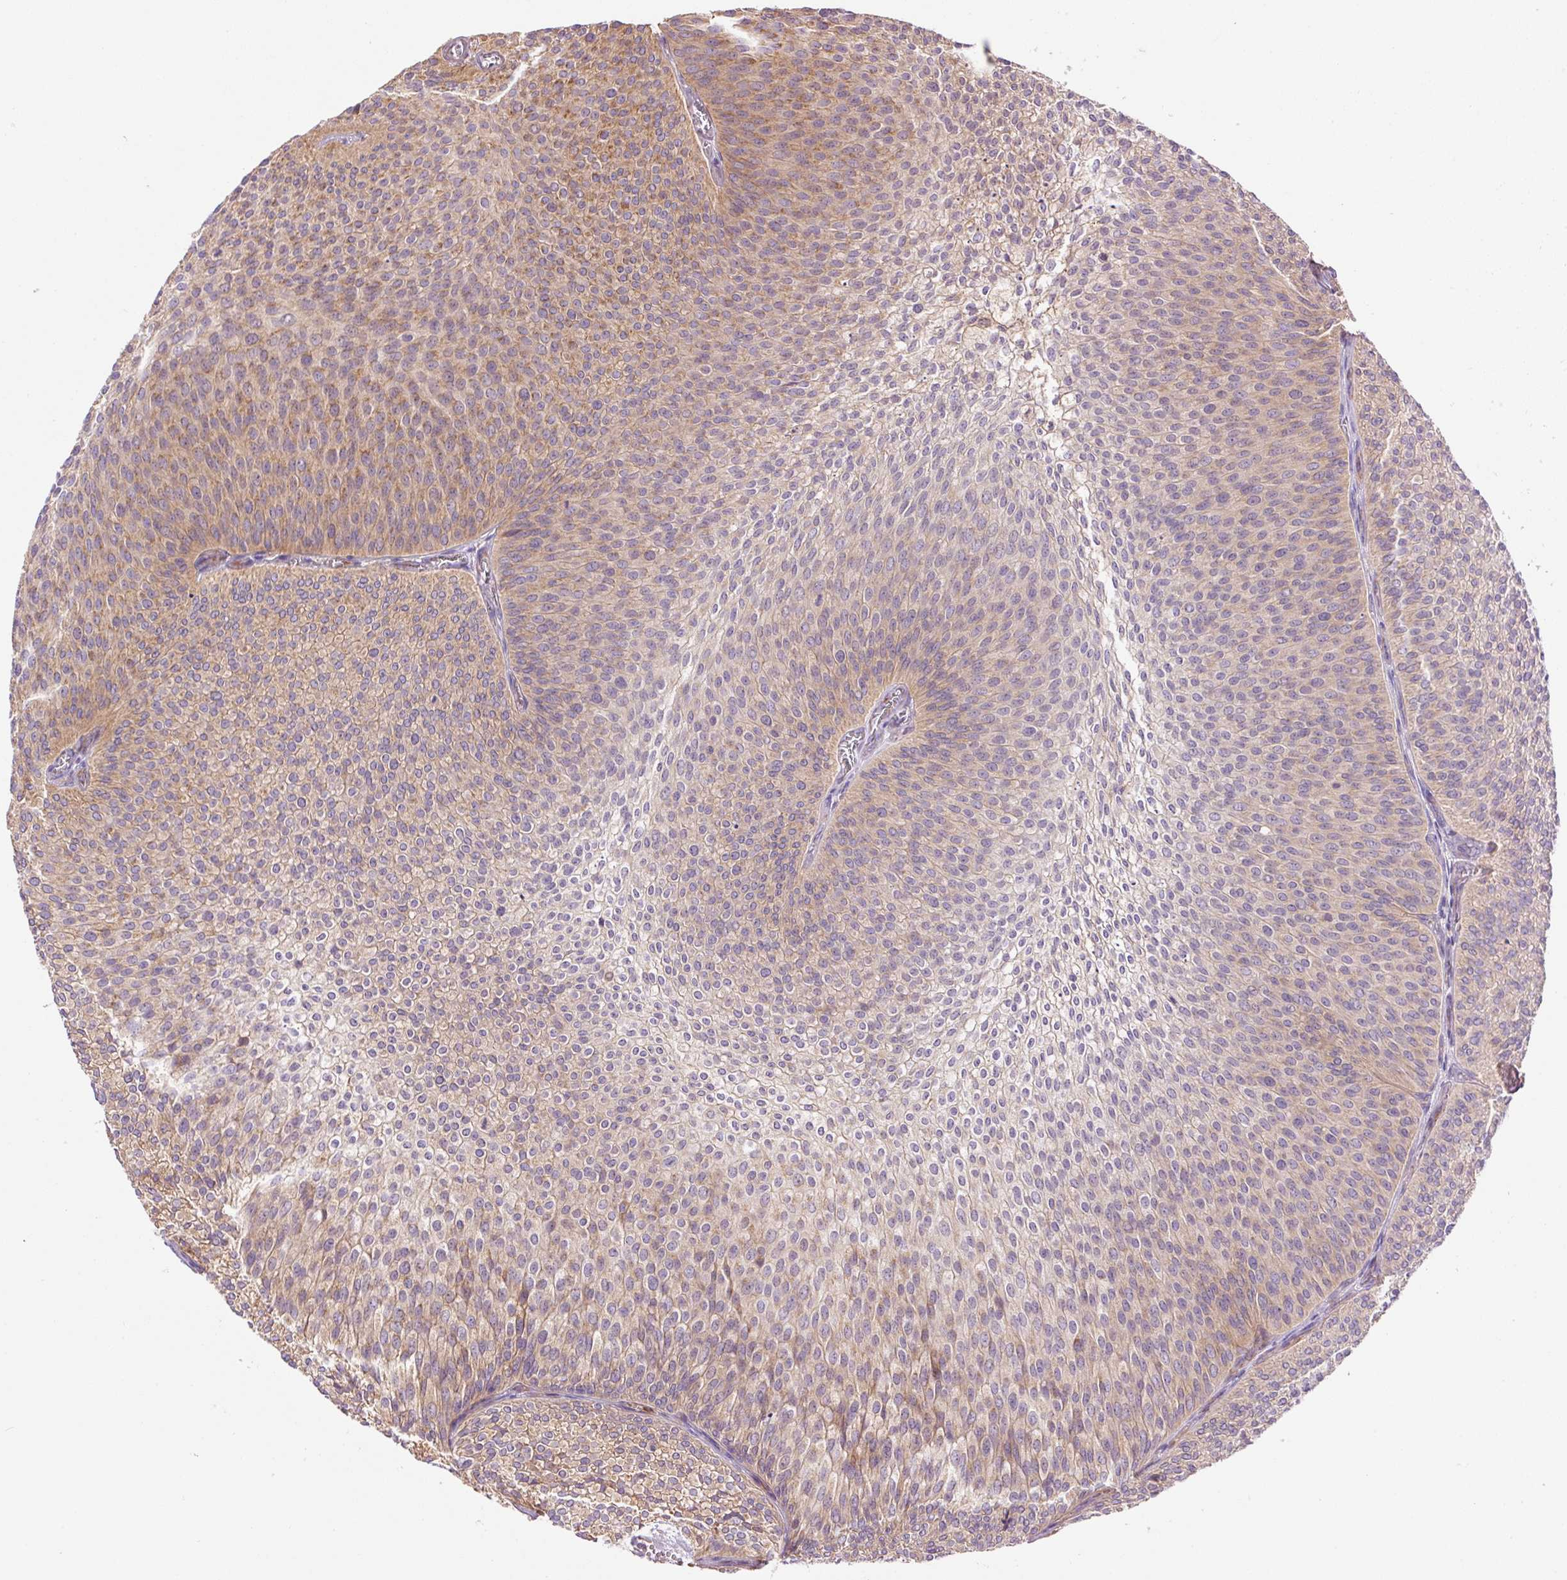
{"staining": {"intensity": "weak", "quantity": "25%-75%", "location": "cytoplasmic/membranous"}, "tissue": "urothelial cancer", "cell_type": "Tumor cells", "image_type": "cancer", "snomed": [{"axis": "morphology", "description": "Urothelial carcinoma, Low grade"}, {"axis": "topography", "description": "Urinary bladder"}], "caption": "Weak cytoplasmic/membranous expression for a protein is identified in about 25%-75% of tumor cells of urothelial carcinoma (low-grade) using IHC.", "gene": "PCK2", "patient": {"sex": "male", "age": 91}}